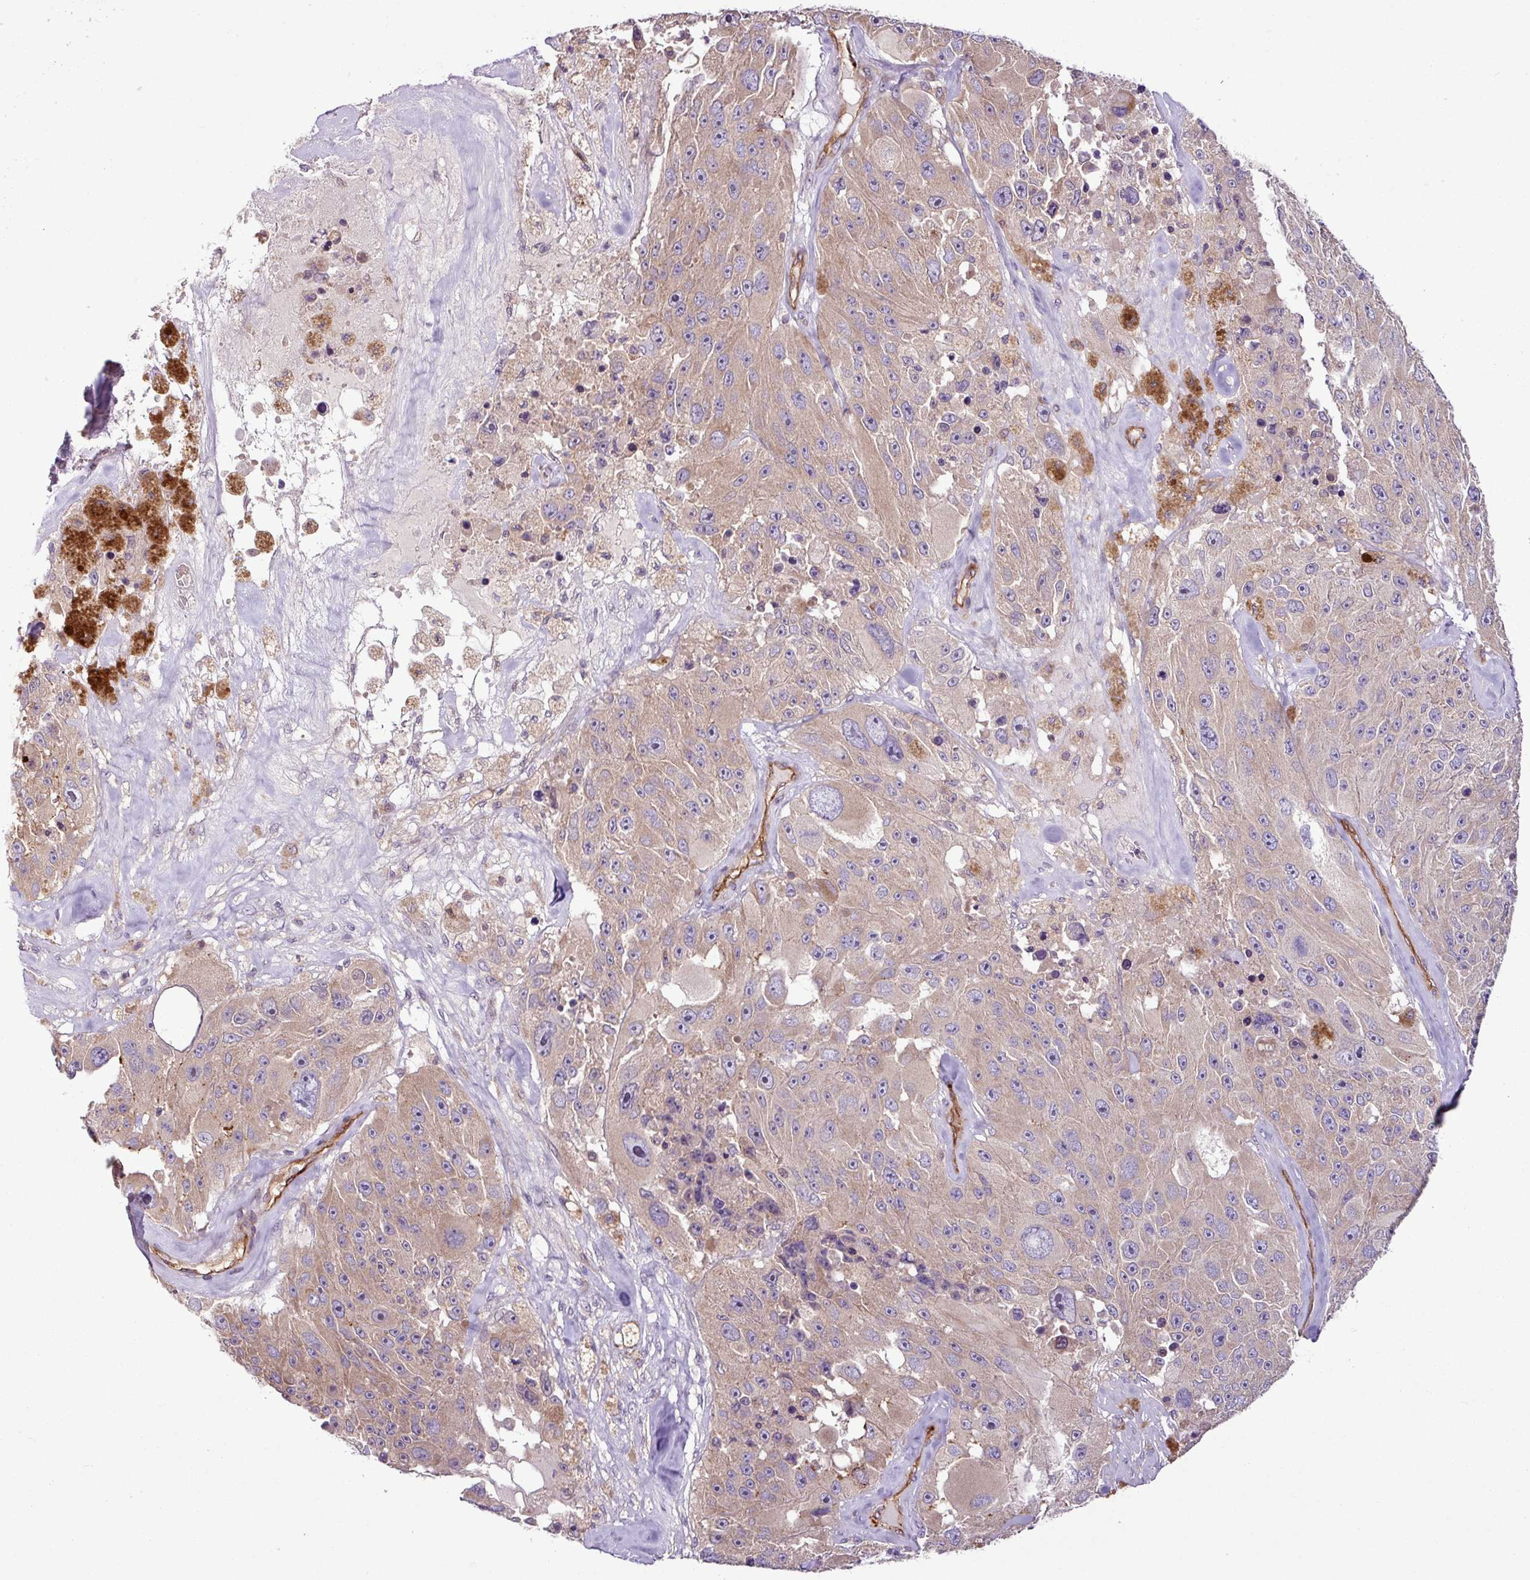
{"staining": {"intensity": "weak", "quantity": "<25%", "location": "cytoplasmic/membranous"}, "tissue": "melanoma", "cell_type": "Tumor cells", "image_type": "cancer", "snomed": [{"axis": "morphology", "description": "Malignant melanoma, Metastatic site"}, {"axis": "topography", "description": "Lymph node"}], "caption": "Immunohistochemistry histopathology image of neoplastic tissue: human melanoma stained with DAB (3,3'-diaminobenzidine) exhibits no significant protein expression in tumor cells.", "gene": "ZNF106", "patient": {"sex": "male", "age": 62}}